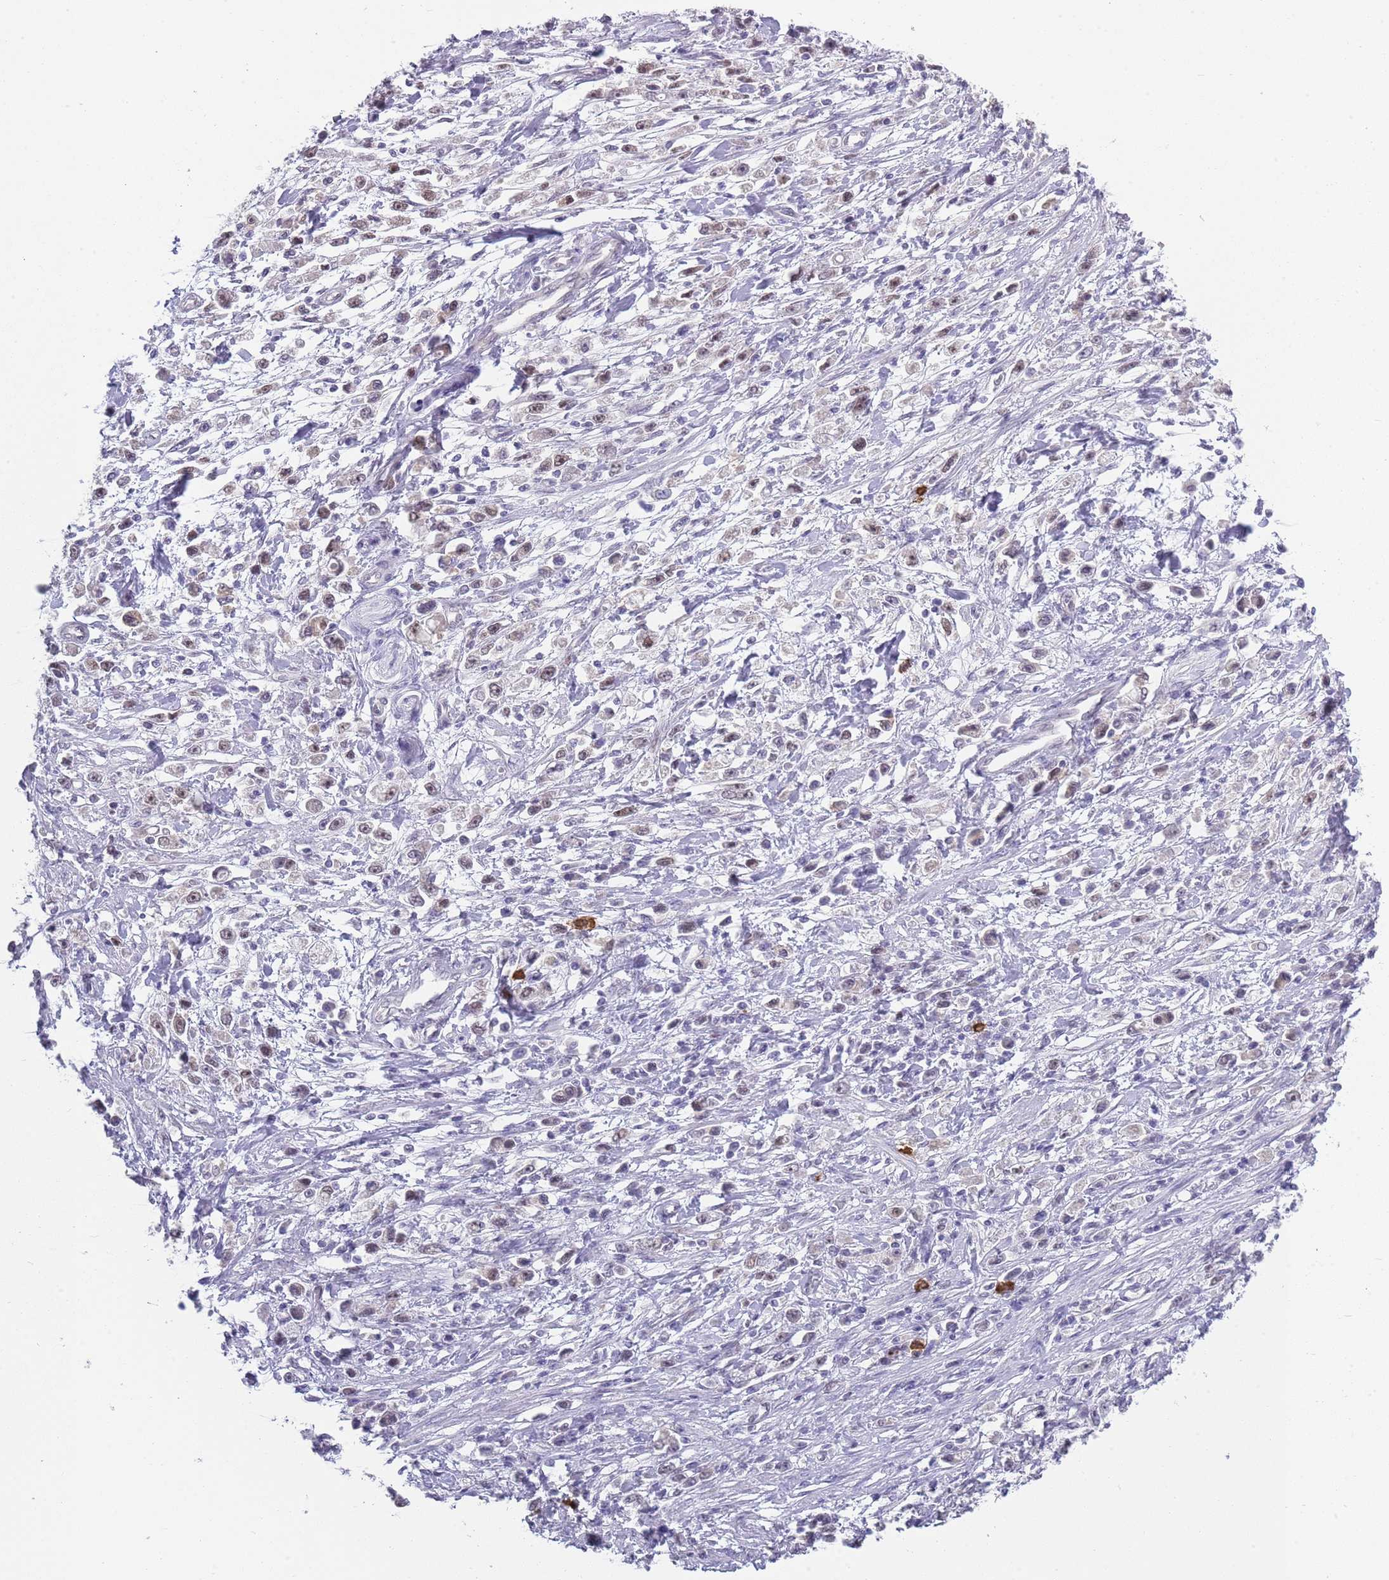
{"staining": {"intensity": "weak", "quantity": "25%-75%", "location": "nuclear"}, "tissue": "stomach cancer", "cell_type": "Tumor cells", "image_type": "cancer", "snomed": [{"axis": "morphology", "description": "Adenocarcinoma, NOS"}, {"axis": "topography", "description": "Stomach"}], "caption": "A photomicrograph of stomach cancer stained for a protein demonstrates weak nuclear brown staining in tumor cells.", "gene": "SEPHS2", "patient": {"sex": "female", "age": 59}}